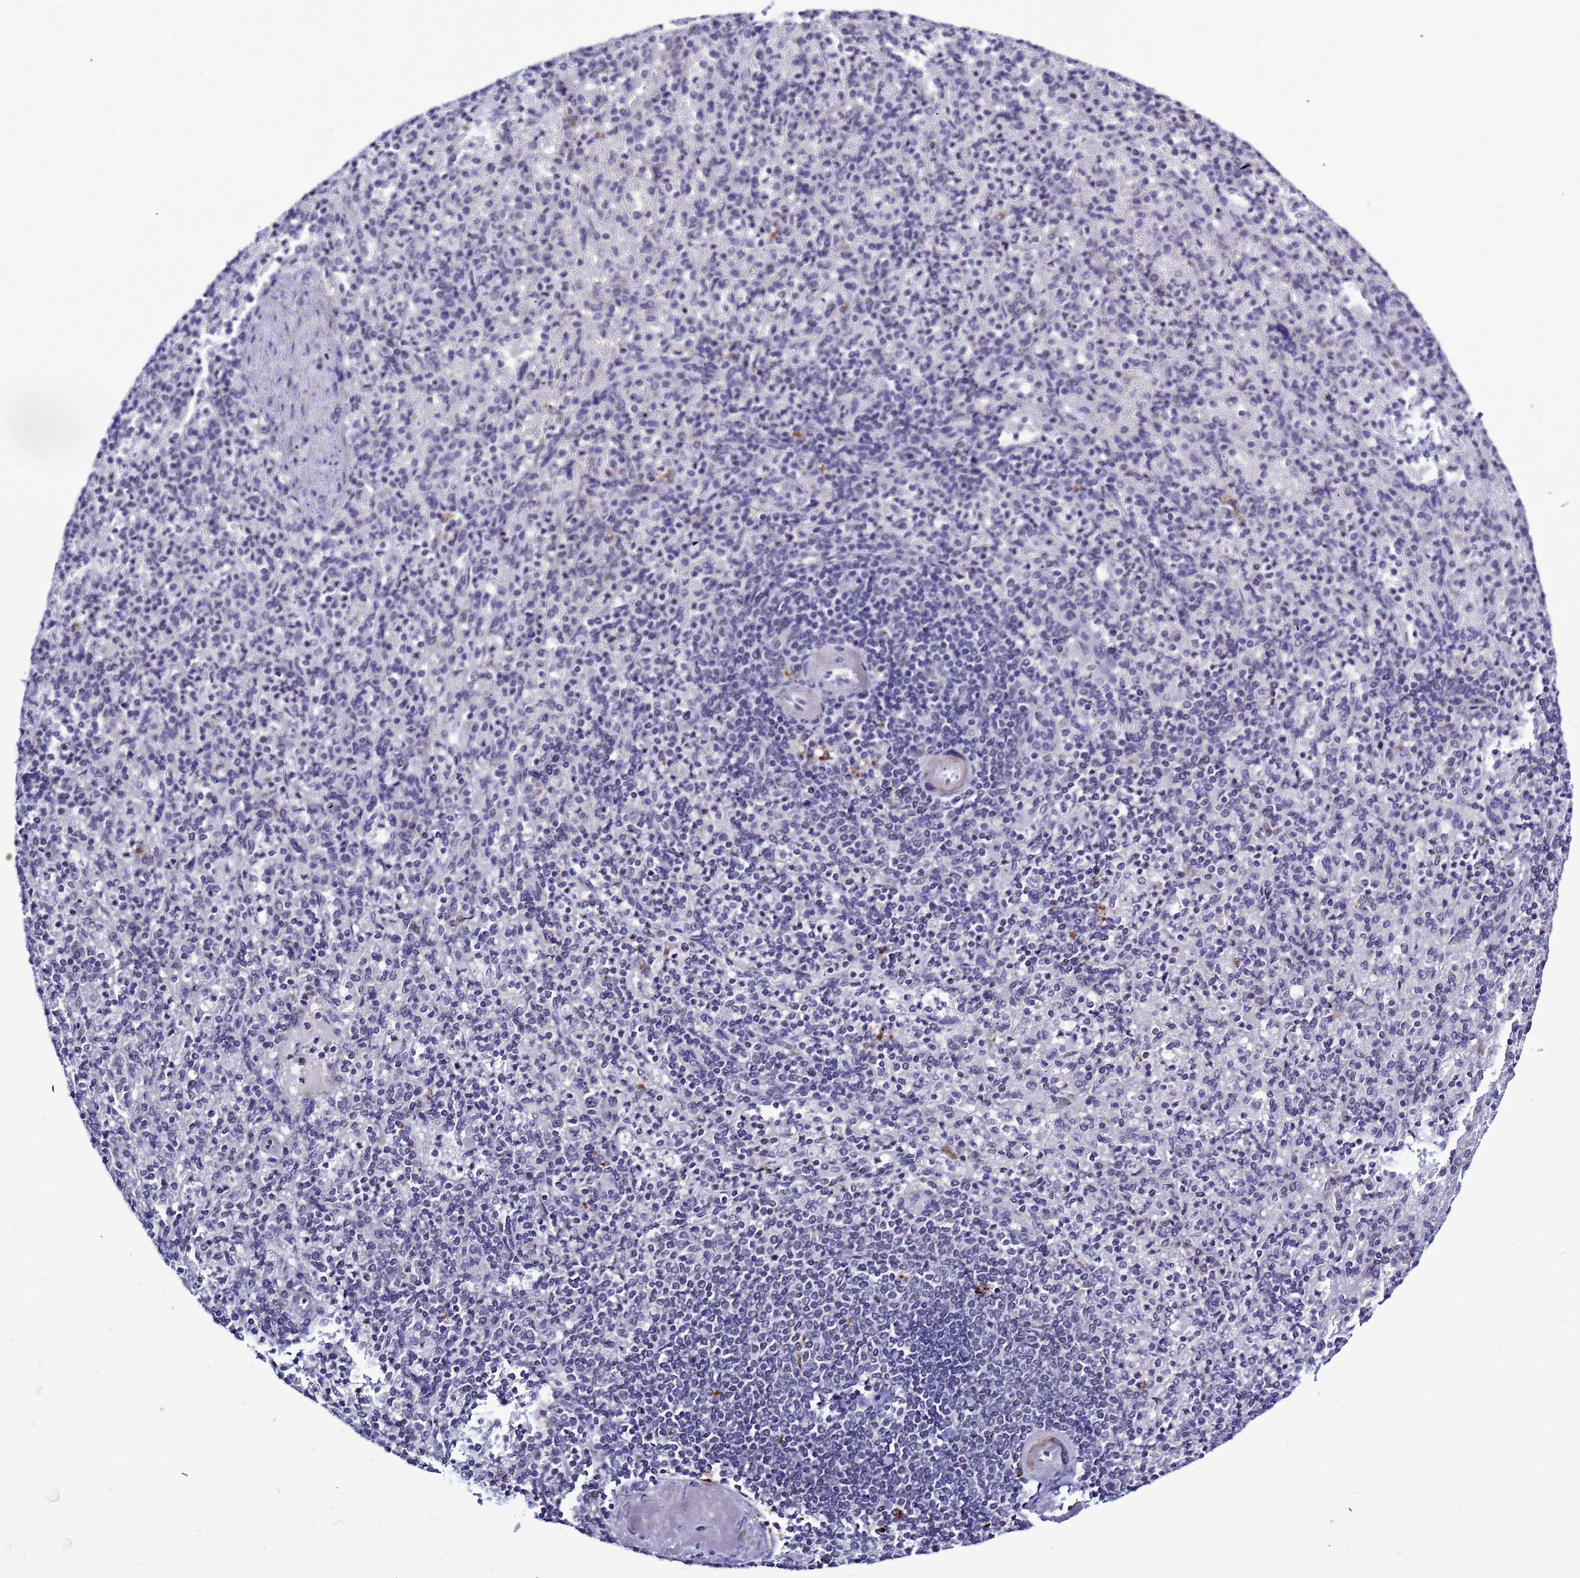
{"staining": {"intensity": "negative", "quantity": "none", "location": "none"}, "tissue": "spleen", "cell_type": "Cells in red pulp", "image_type": "normal", "snomed": [{"axis": "morphology", "description": "Normal tissue, NOS"}, {"axis": "topography", "description": "Spleen"}], "caption": "Unremarkable spleen was stained to show a protein in brown. There is no significant expression in cells in red pulp. (Immunohistochemistry, brightfield microscopy, high magnification).", "gene": "CXorf65", "patient": {"sex": "female", "age": 74}}